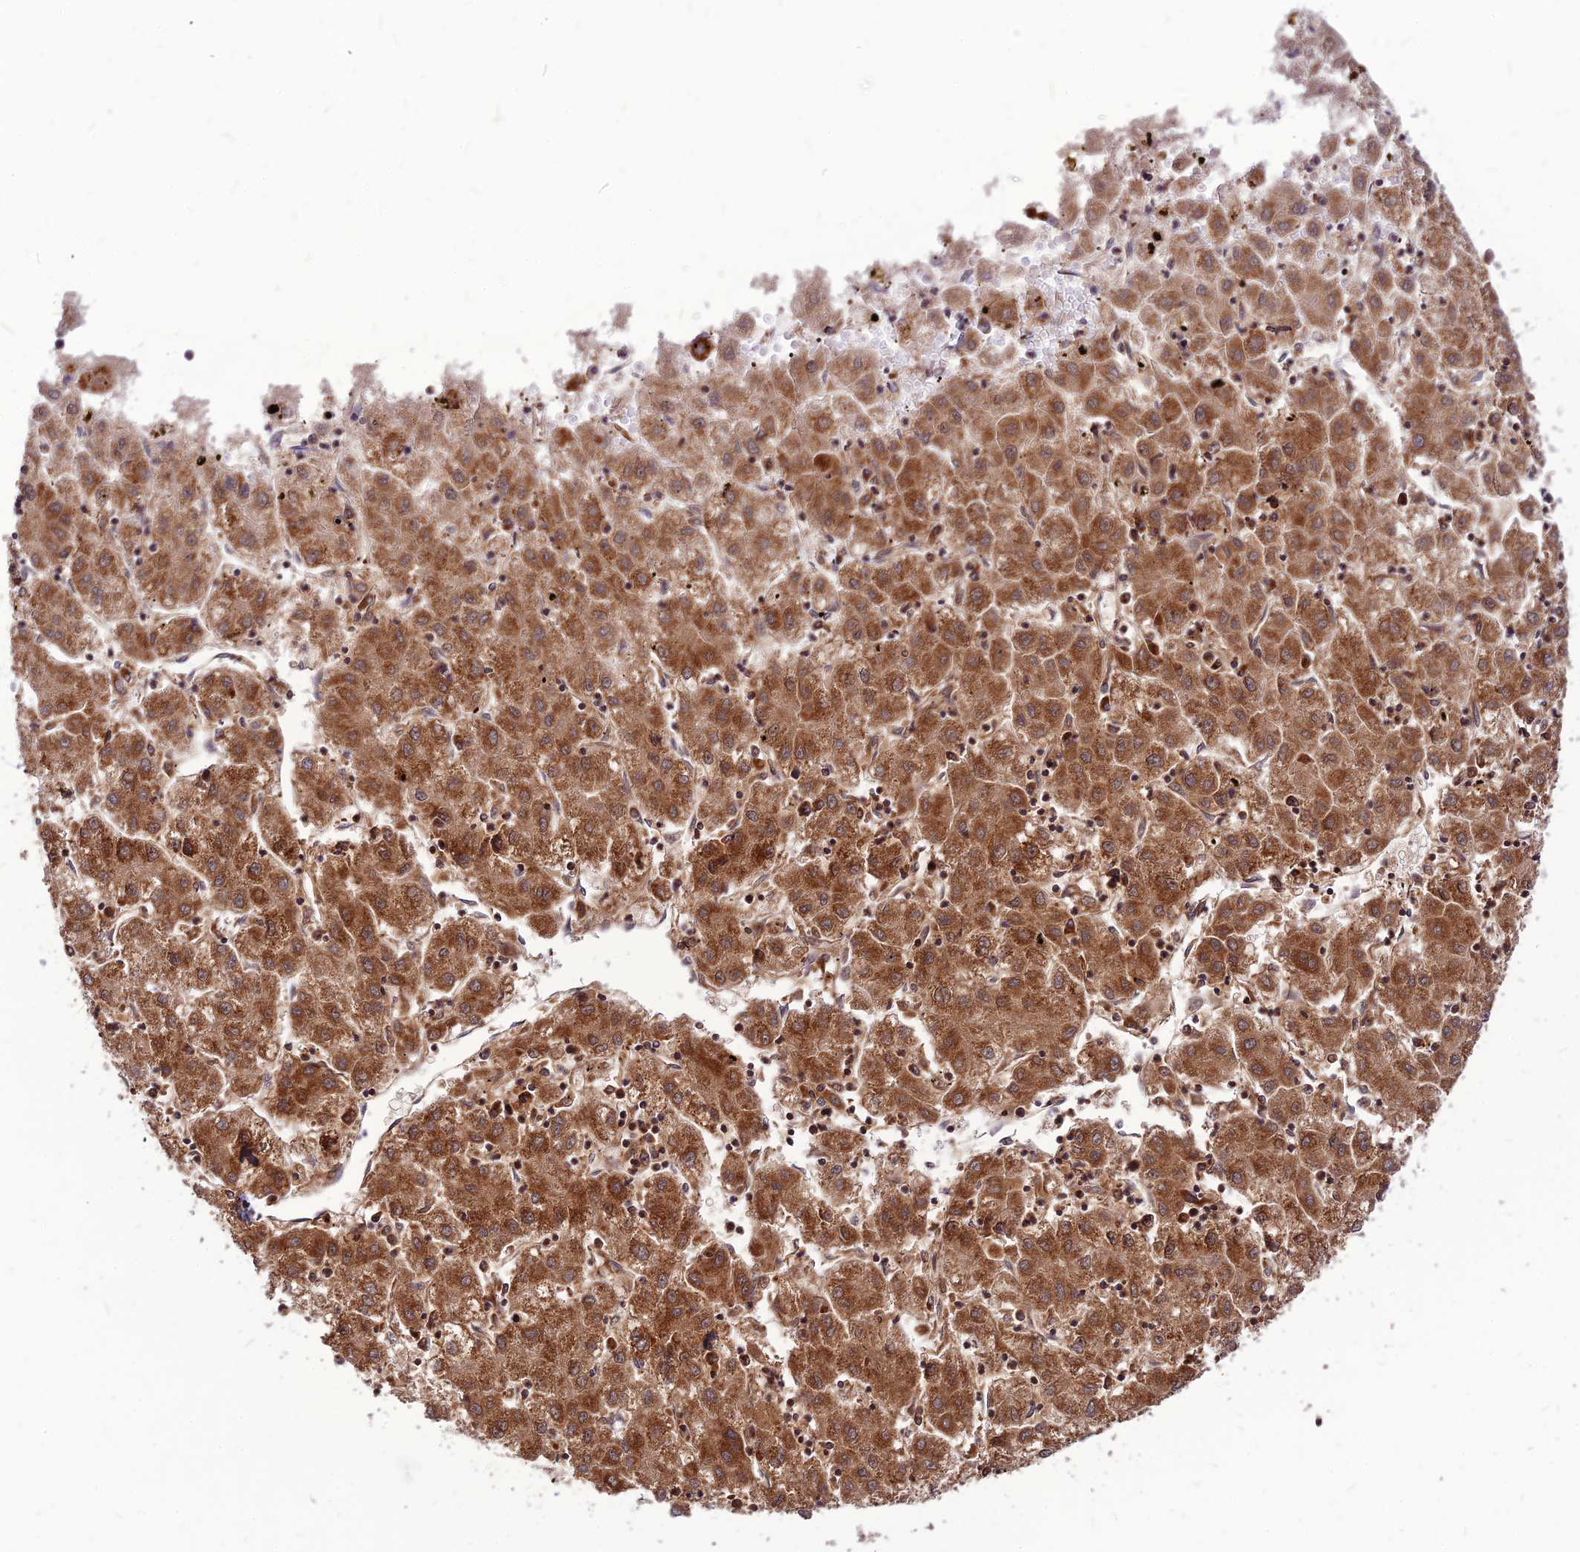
{"staining": {"intensity": "strong", "quantity": ">75%", "location": "cytoplasmic/membranous"}, "tissue": "liver cancer", "cell_type": "Tumor cells", "image_type": "cancer", "snomed": [{"axis": "morphology", "description": "Carcinoma, Hepatocellular, NOS"}, {"axis": "topography", "description": "Liver"}], "caption": "Strong cytoplasmic/membranous protein positivity is appreciated in about >75% of tumor cells in hepatocellular carcinoma (liver).", "gene": "ECI1", "patient": {"sex": "male", "age": 72}}